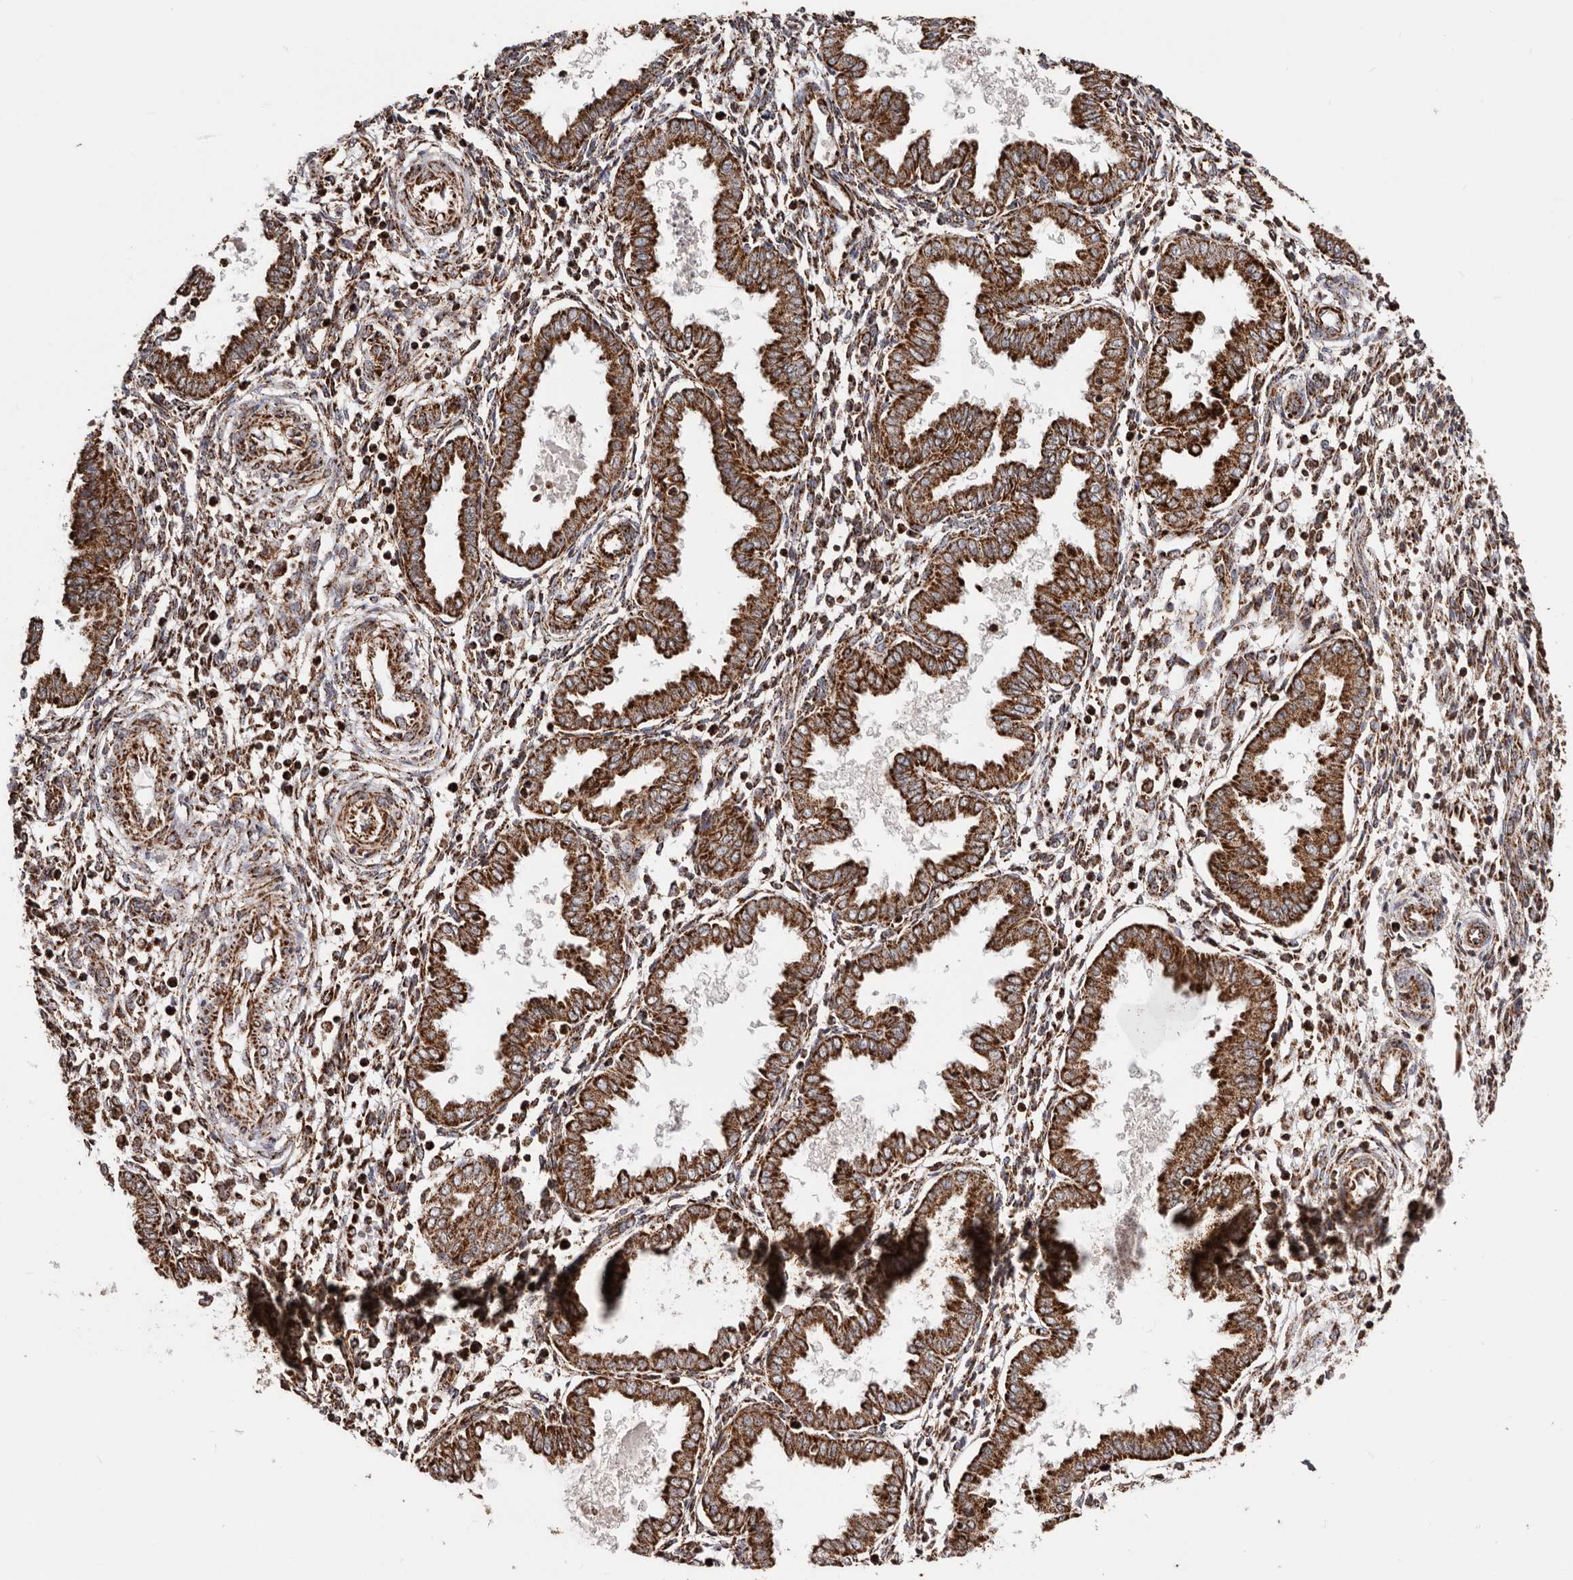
{"staining": {"intensity": "weak", "quantity": ">75%", "location": "cytoplasmic/membranous"}, "tissue": "endometrium", "cell_type": "Cells in endometrial stroma", "image_type": "normal", "snomed": [{"axis": "morphology", "description": "Normal tissue, NOS"}, {"axis": "topography", "description": "Endometrium"}], "caption": "Immunohistochemistry histopathology image of normal human endometrium stained for a protein (brown), which shows low levels of weak cytoplasmic/membranous staining in approximately >75% of cells in endometrial stroma.", "gene": "PRKACB", "patient": {"sex": "female", "age": 33}}